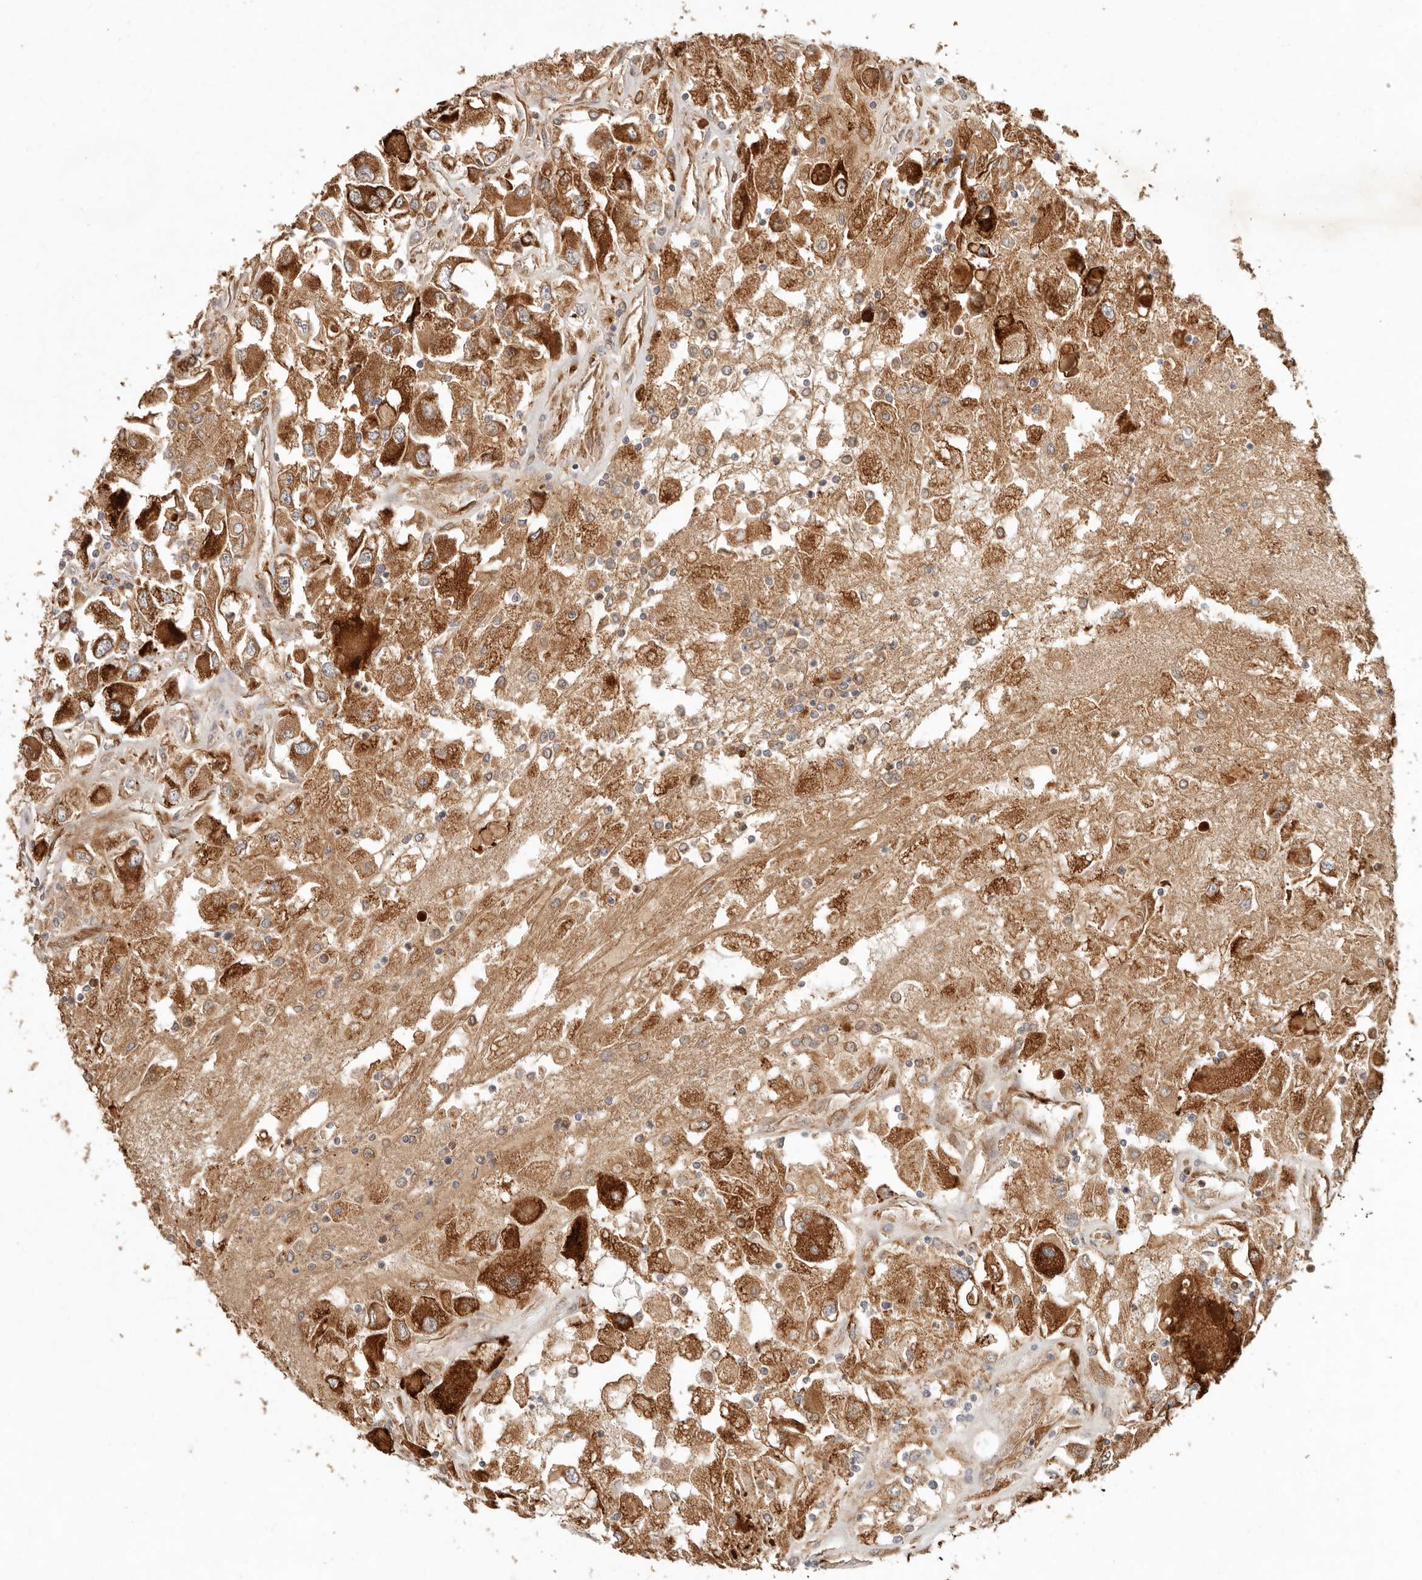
{"staining": {"intensity": "strong", "quantity": ">75%", "location": "cytoplasmic/membranous"}, "tissue": "renal cancer", "cell_type": "Tumor cells", "image_type": "cancer", "snomed": [{"axis": "morphology", "description": "Adenocarcinoma, NOS"}, {"axis": "topography", "description": "Kidney"}], "caption": "Protein staining of renal cancer tissue shows strong cytoplasmic/membranous positivity in about >75% of tumor cells. (DAB = brown stain, brightfield microscopy at high magnification).", "gene": "ARHGEF10L", "patient": {"sex": "female", "age": 52}}